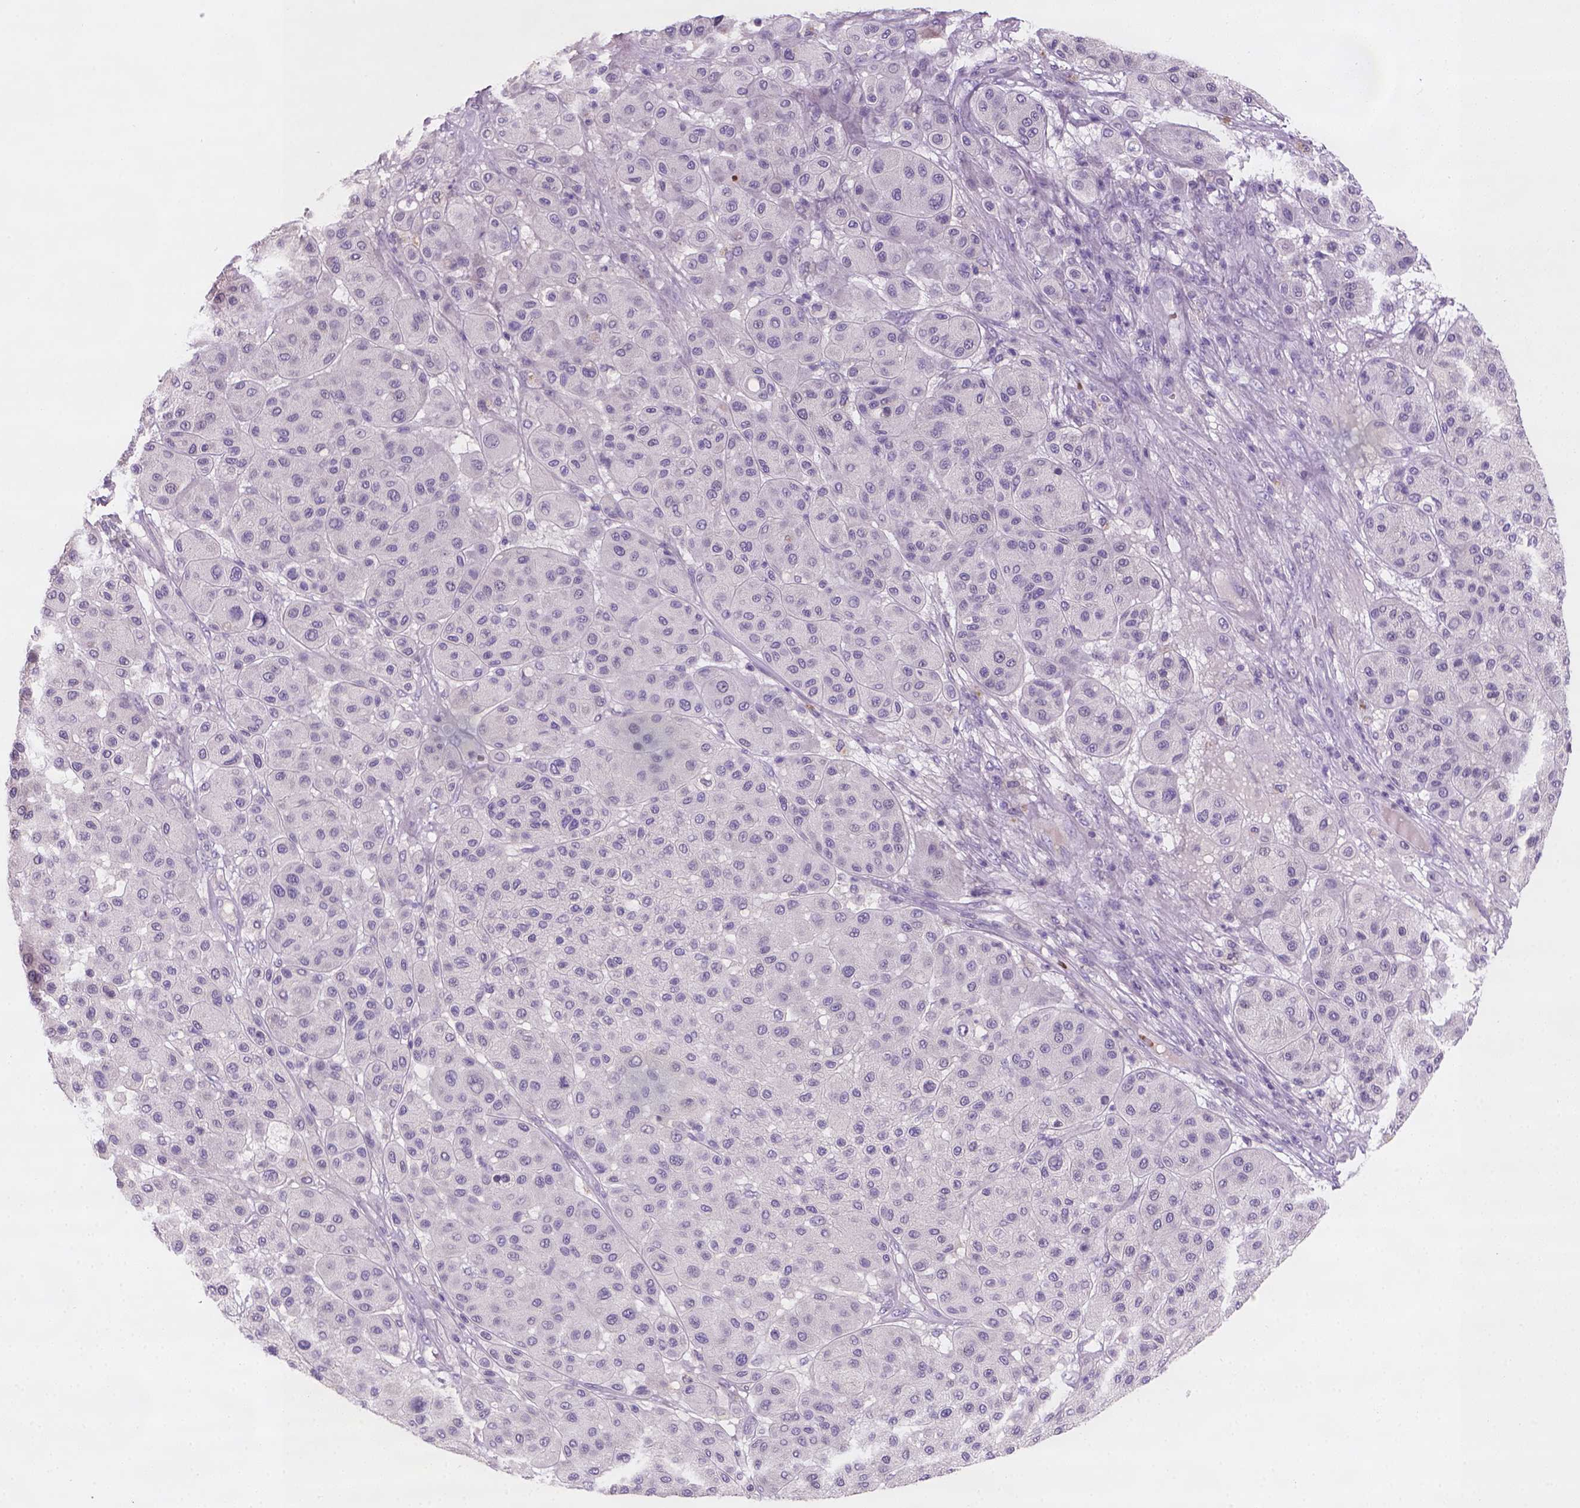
{"staining": {"intensity": "negative", "quantity": "none", "location": "none"}, "tissue": "melanoma", "cell_type": "Tumor cells", "image_type": "cancer", "snomed": [{"axis": "morphology", "description": "Malignant melanoma, Metastatic site"}, {"axis": "topography", "description": "Smooth muscle"}], "caption": "A micrograph of malignant melanoma (metastatic site) stained for a protein displays no brown staining in tumor cells.", "gene": "ZMAT4", "patient": {"sex": "male", "age": 41}}